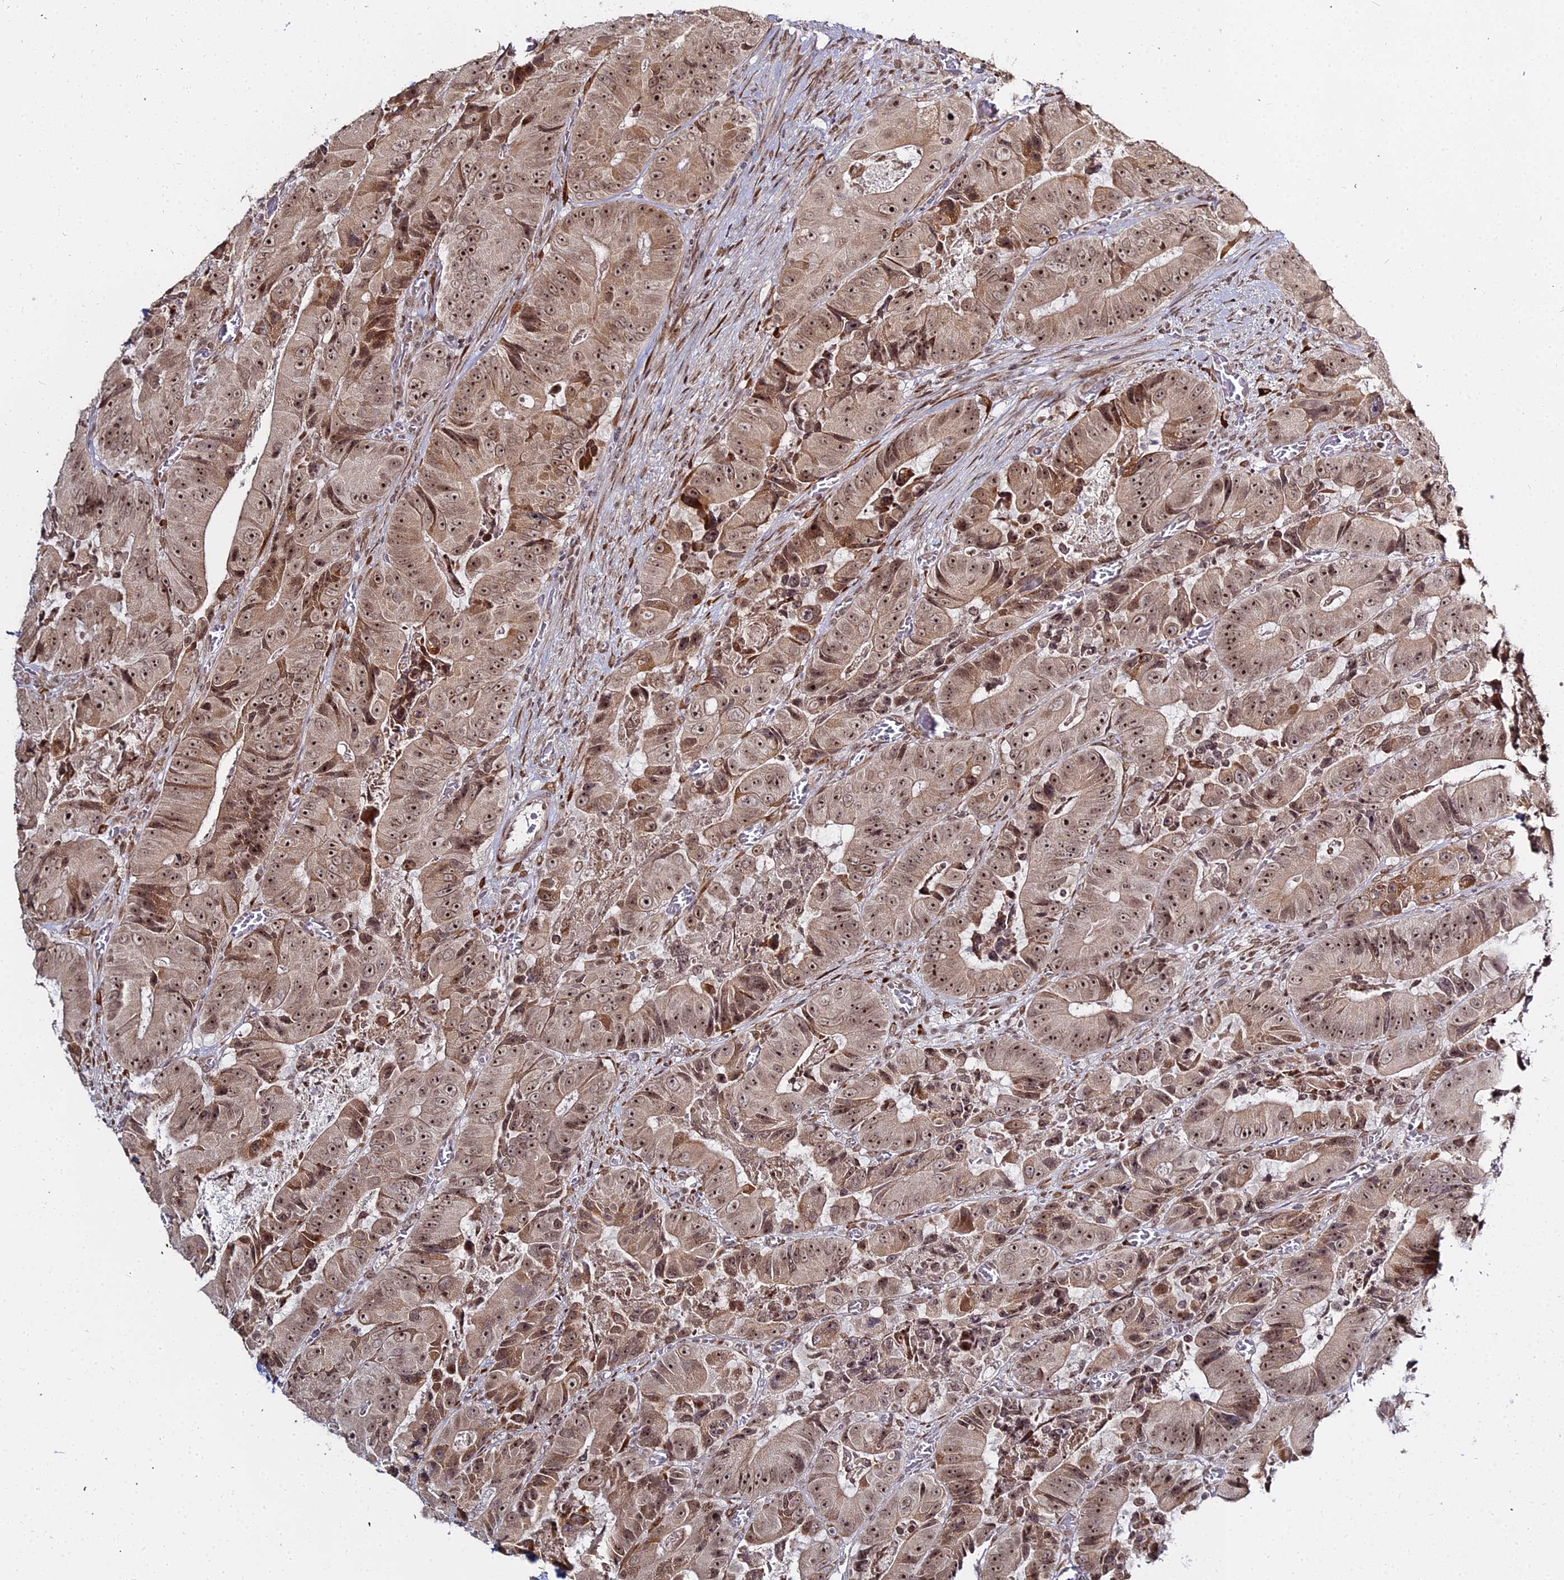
{"staining": {"intensity": "moderate", "quantity": ">75%", "location": "nuclear"}, "tissue": "colorectal cancer", "cell_type": "Tumor cells", "image_type": "cancer", "snomed": [{"axis": "morphology", "description": "Adenocarcinoma, NOS"}, {"axis": "topography", "description": "Colon"}], "caption": "Immunohistochemical staining of adenocarcinoma (colorectal) demonstrates moderate nuclear protein staining in approximately >75% of tumor cells.", "gene": "ABCA2", "patient": {"sex": "female", "age": 86}}